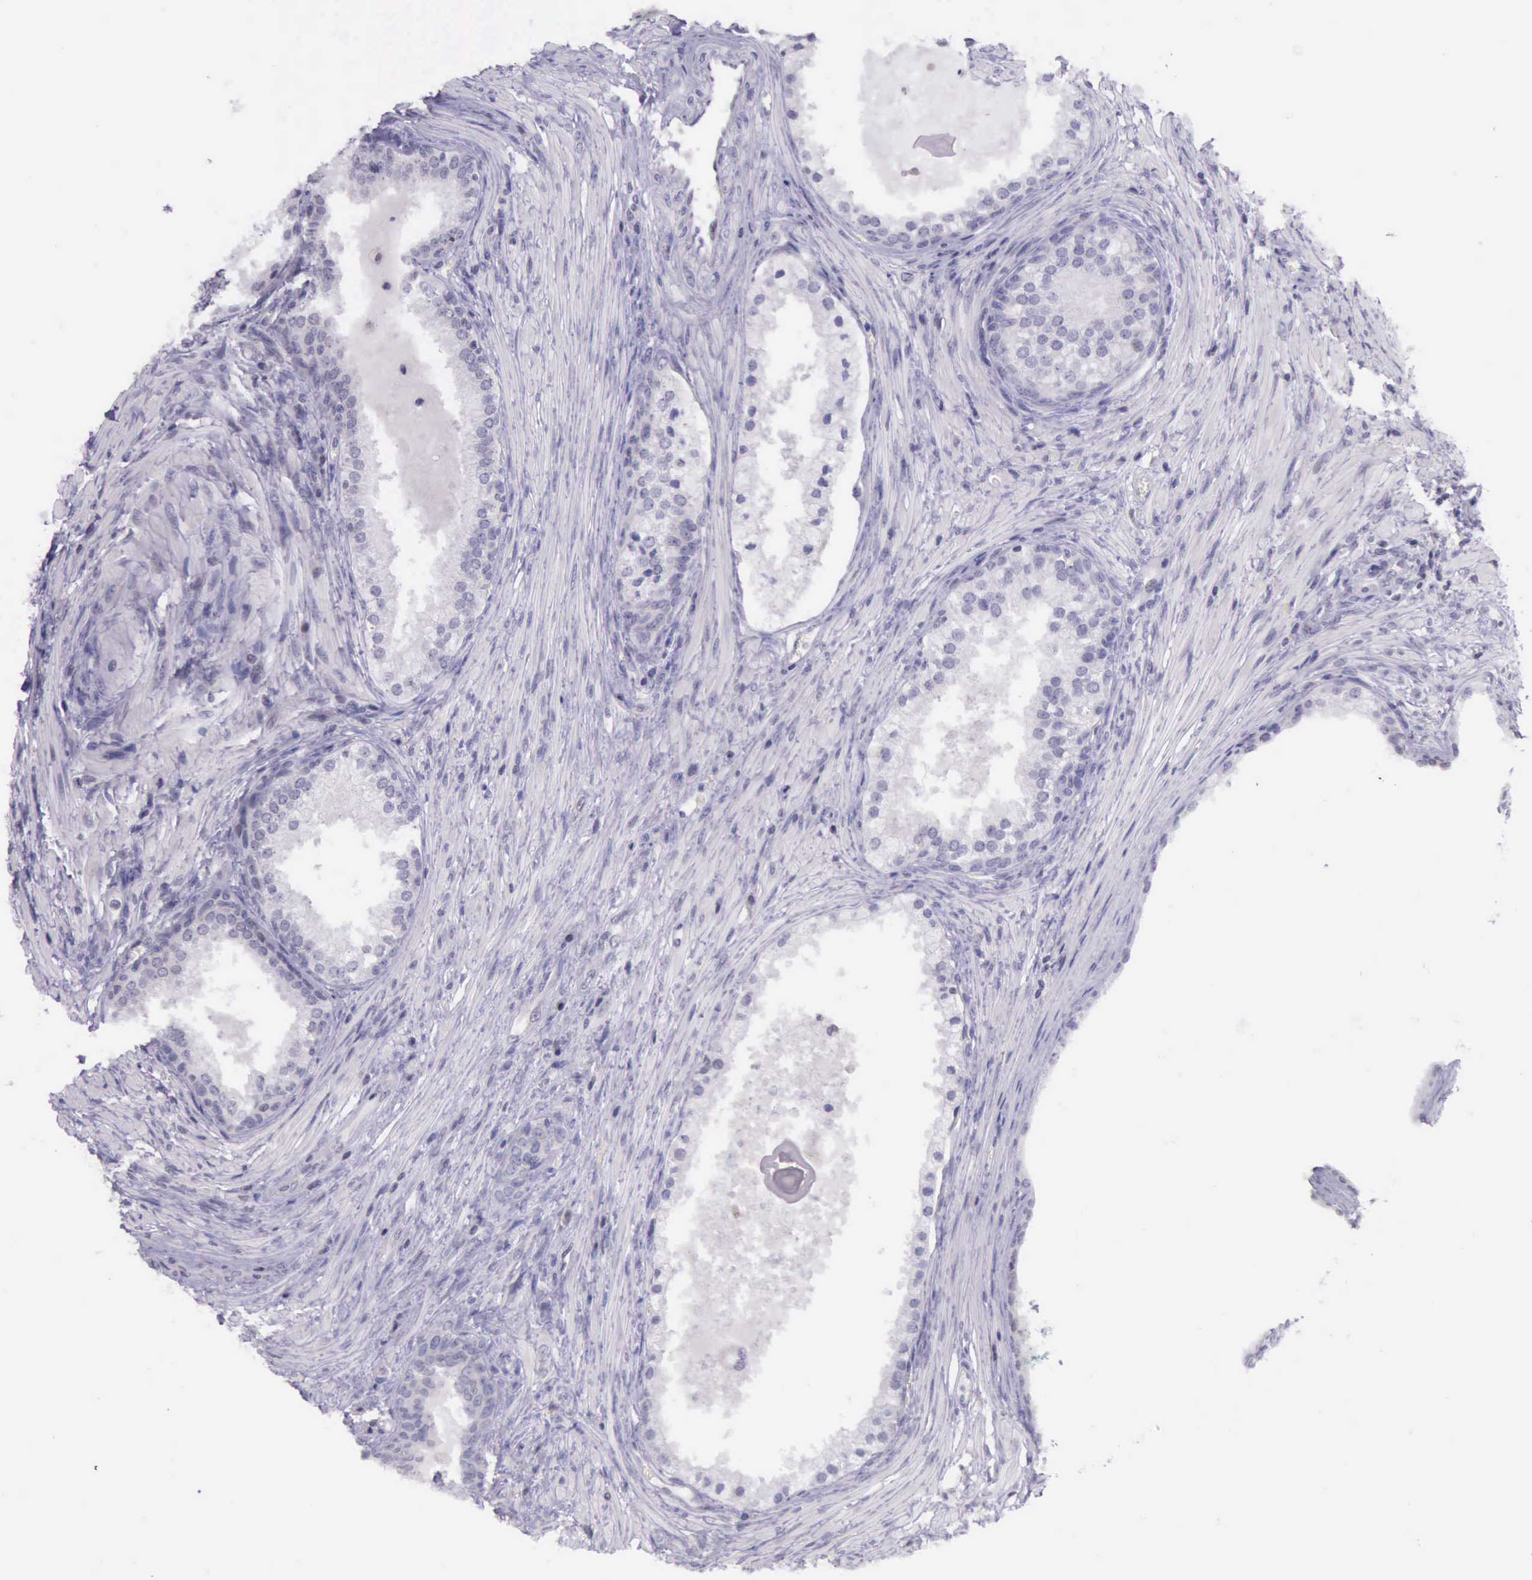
{"staining": {"intensity": "negative", "quantity": "none", "location": "none"}, "tissue": "prostate cancer", "cell_type": "Tumor cells", "image_type": "cancer", "snomed": [{"axis": "morphology", "description": "Adenocarcinoma, Medium grade"}, {"axis": "topography", "description": "Prostate"}], "caption": "The immunohistochemistry (IHC) micrograph has no significant staining in tumor cells of prostate adenocarcinoma (medium-grade) tissue.", "gene": "PARP1", "patient": {"sex": "male", "age": 70}}